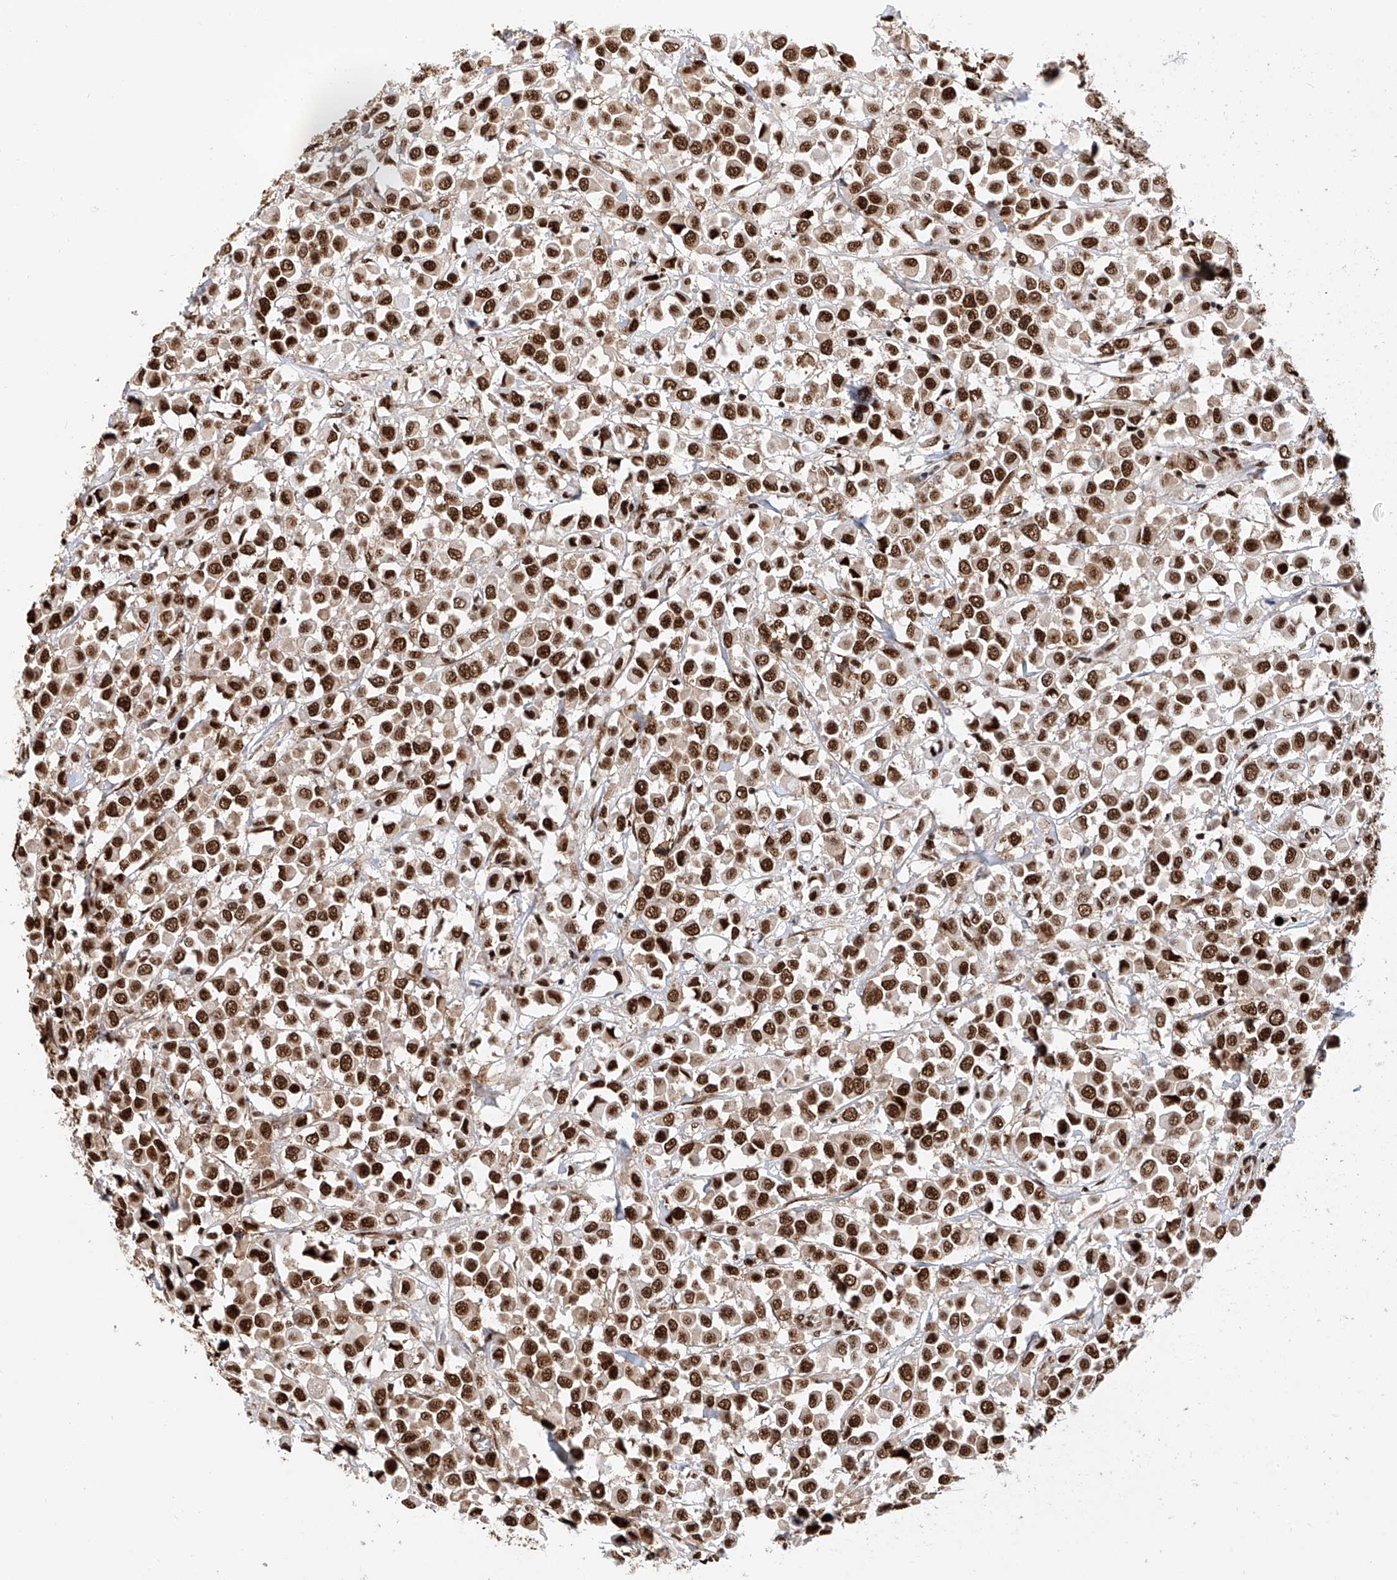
{"staining": {"intensity": "strong", "quantity": ">75%", "location": "nuclear"}, "tissue": "breast cancer", "cell_type": "Tumor cells", "image_type": "cancer", "snomed": [{"axis": "morphology", "description": "Duct carcinoma"}, {"axis": "topography", "description": "Breast"}], "caption": "Brown immunohistochemical staining in human invasive ductal carcinoma (breast) exhibits strong nuclear positivity in about >75% of tumor cells.", "gene": "SRSF6", "patient": {"sex": "female", "age": 61}}